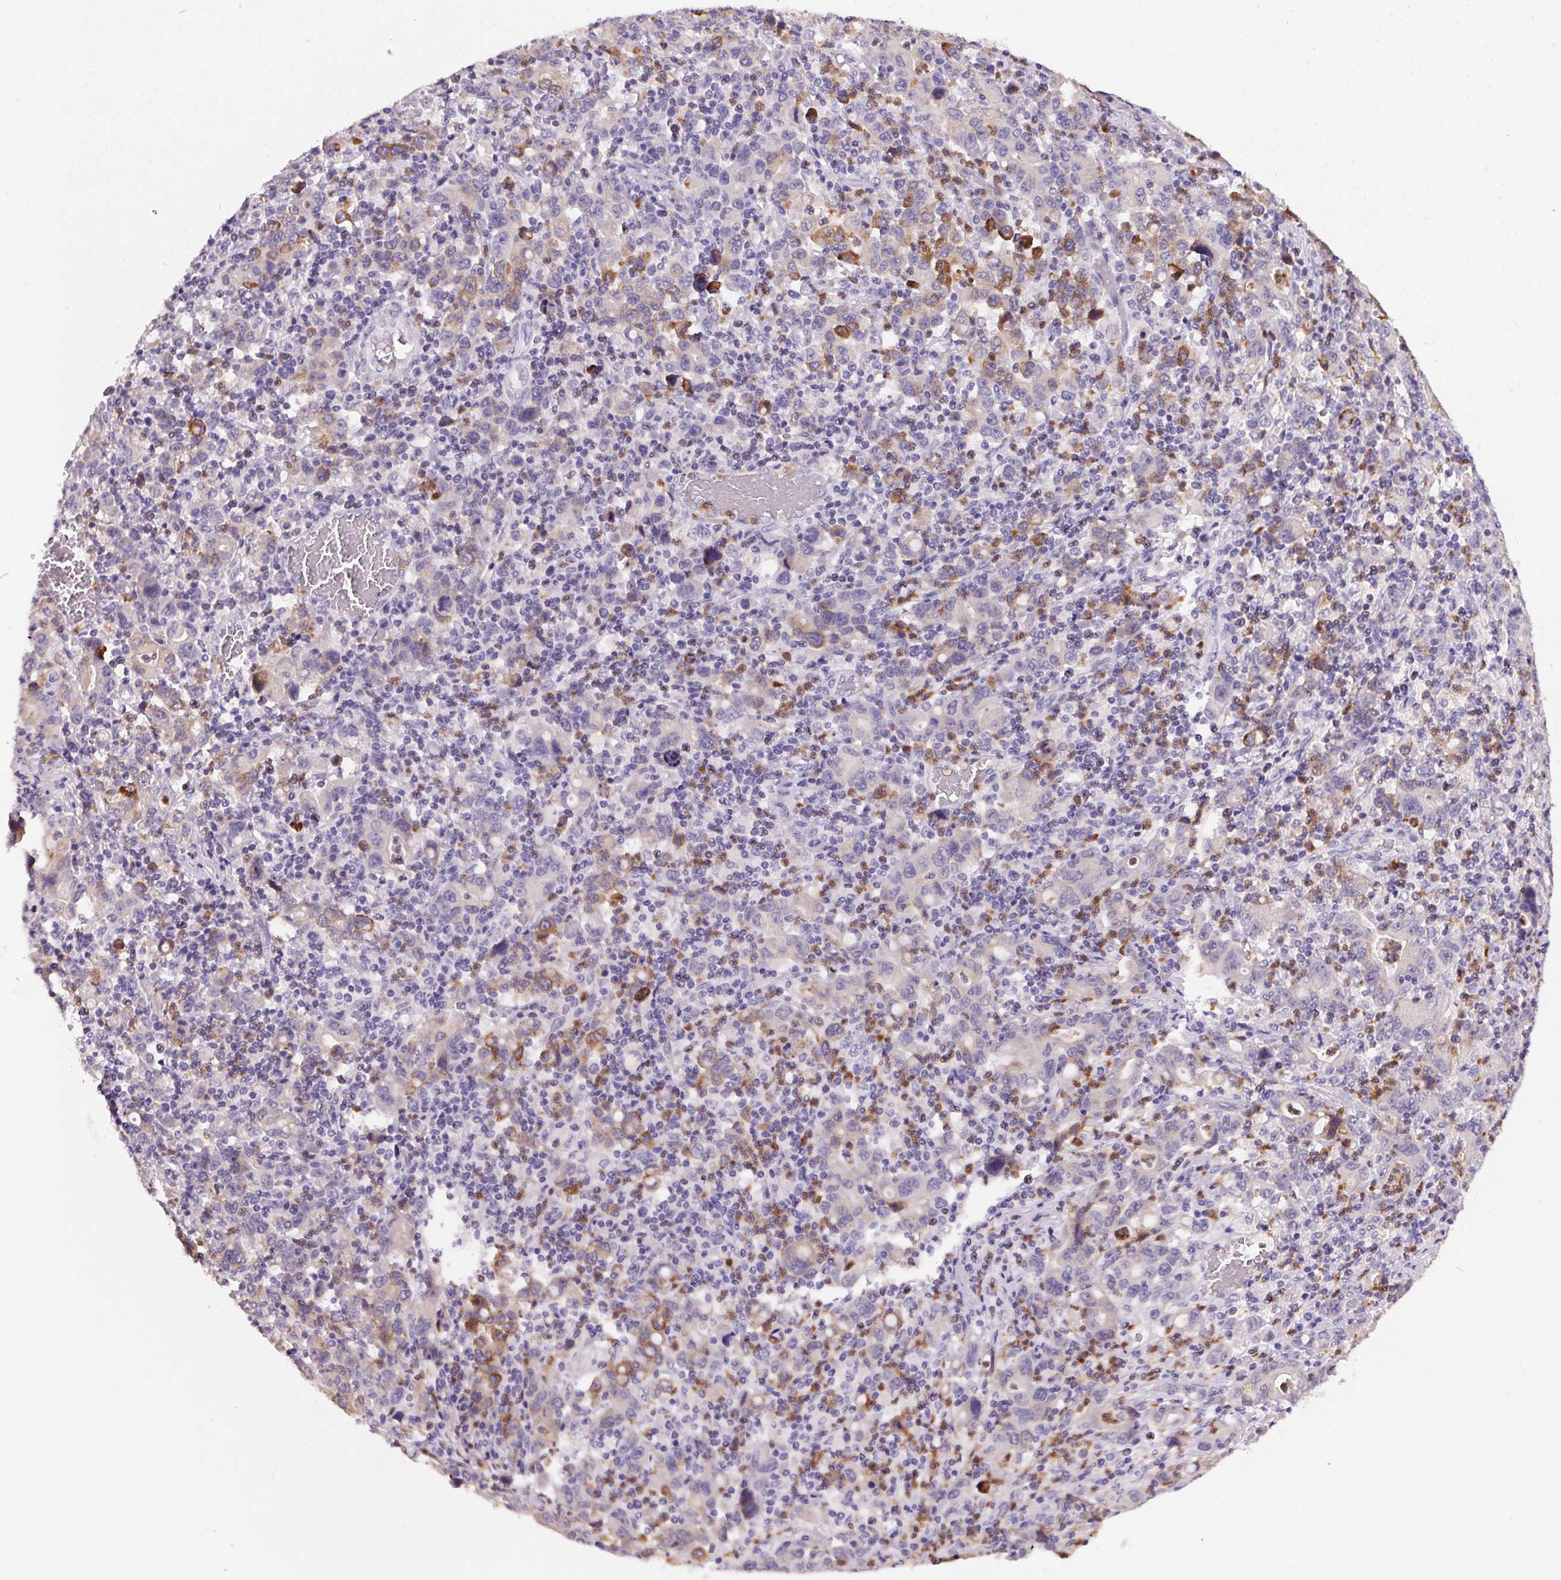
{"staining": {"intensity": "moderate", "quantity": "<25%", "location": "cytoplasmic/membranous"}, "tissue": "stomach cancer", "cell_type": "Tumor cells", "image_type": "cancer", "snomed": [{"axis": "morphology", "description": "Adenocarcinoma, NOS"}, {"axis": "topography", "description": "Stomach, upper"}], "caption": "A histopathology image of human stomach adenocarcinoma stained for a protein displays moderate cytoplasmic/membranous brown staining in tumor cells. The staining was performed using DAB, with brown indicating positive protein expression. Nuclei are stained blue with hematoxylin.", "gene": "TRDN", "patient": {"sex": "male", "age": 69}}